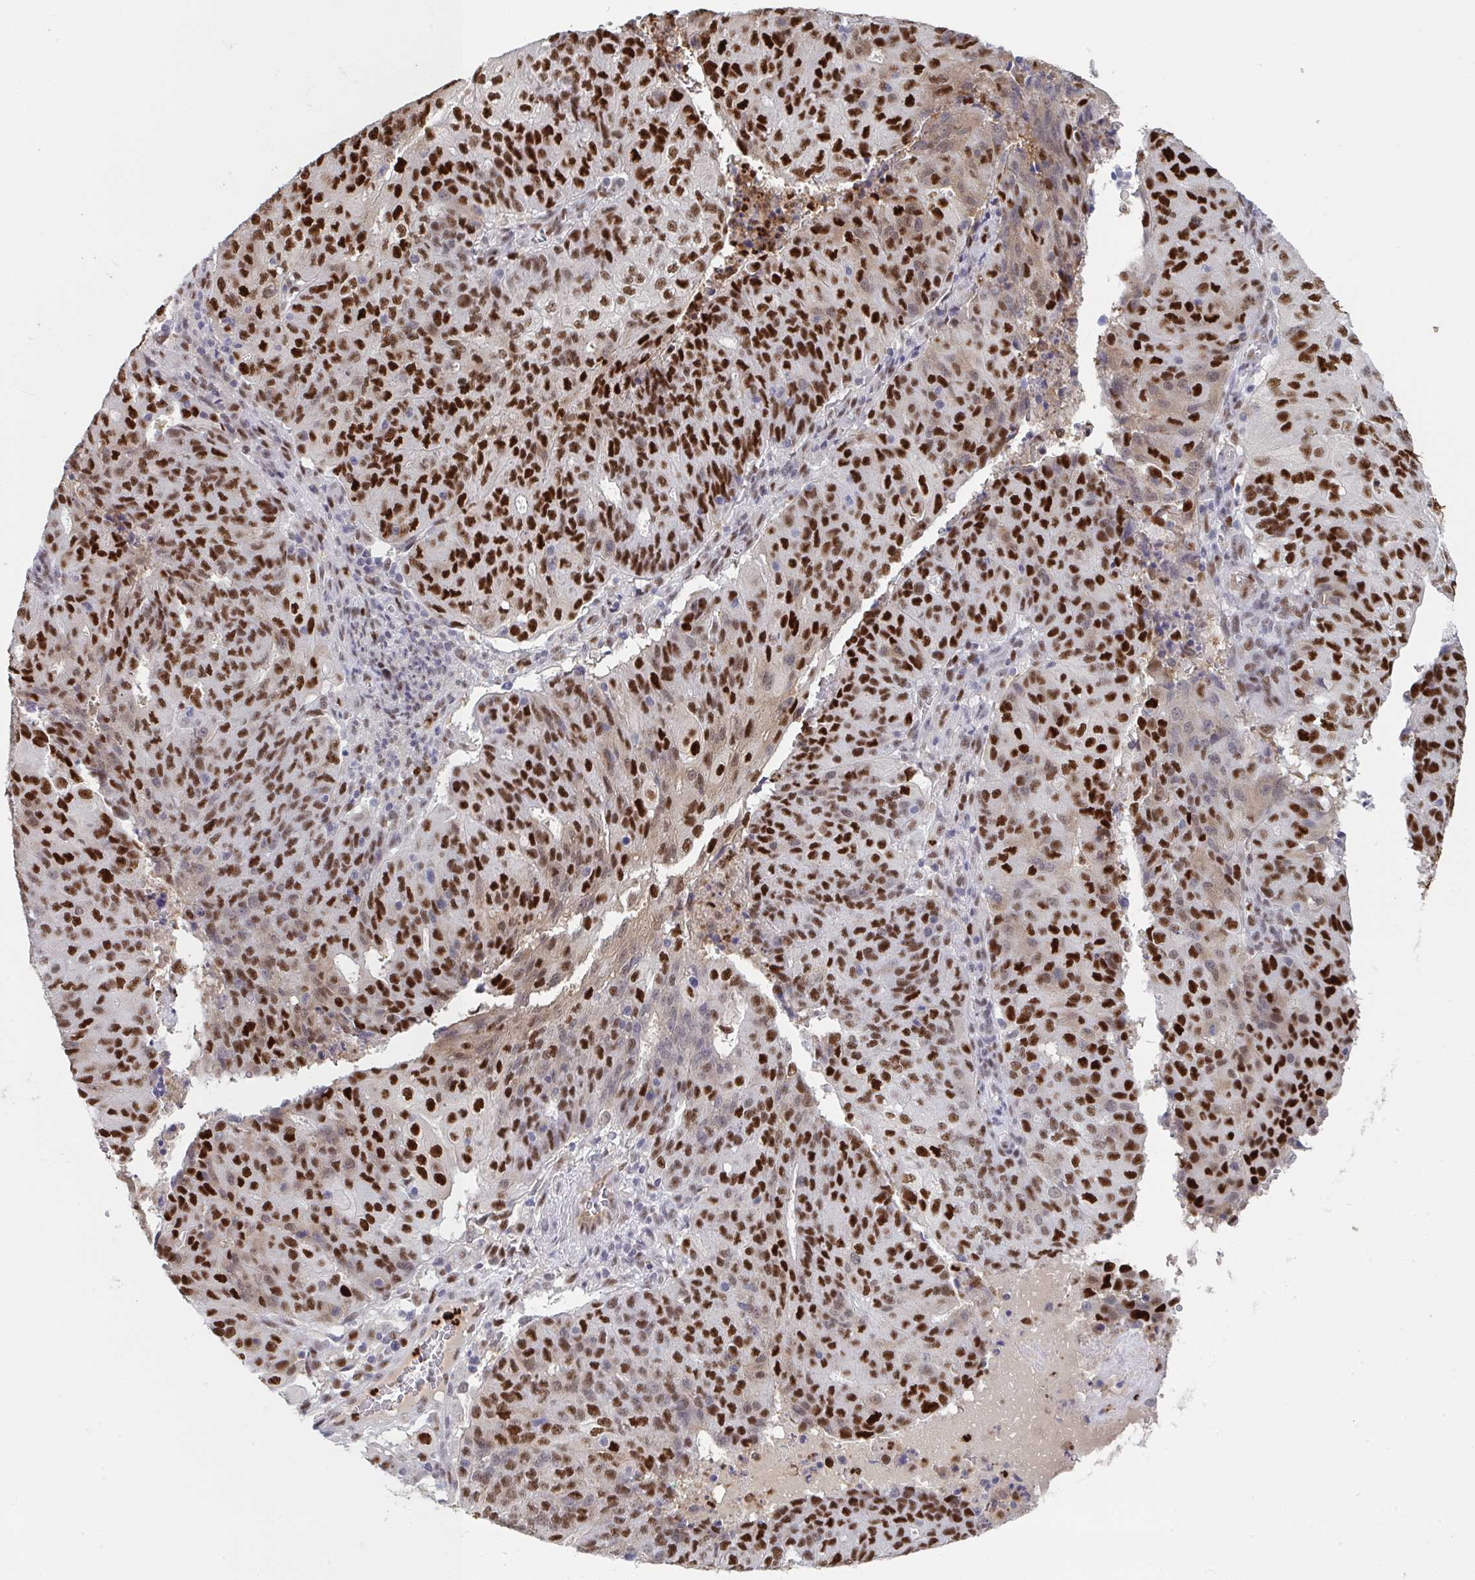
{"staining": {"intensity": "strong", "quantity": ">75%", "location": "nuclear"}, "tissue": "endometrial cancer", "cell_type": "Tumor cells", "image_type": "cancer", "snomed": [{"axis": "morphology", "description": "Adenocarcinoma, NOS"}, {"axis": "topography", "description": "Endometrium"}], "caption": "A high amount of strong nuclear positivity is present in about >75% of tumor cells in endometrial adenocarcinoma tissue. The staining is performed using DAB brown chromogen to label protein expression. The nuclei are counter-stained blue using hematoxylin.", "gene": "JDP2", "patient": {"sex": "female", "age": 82}}